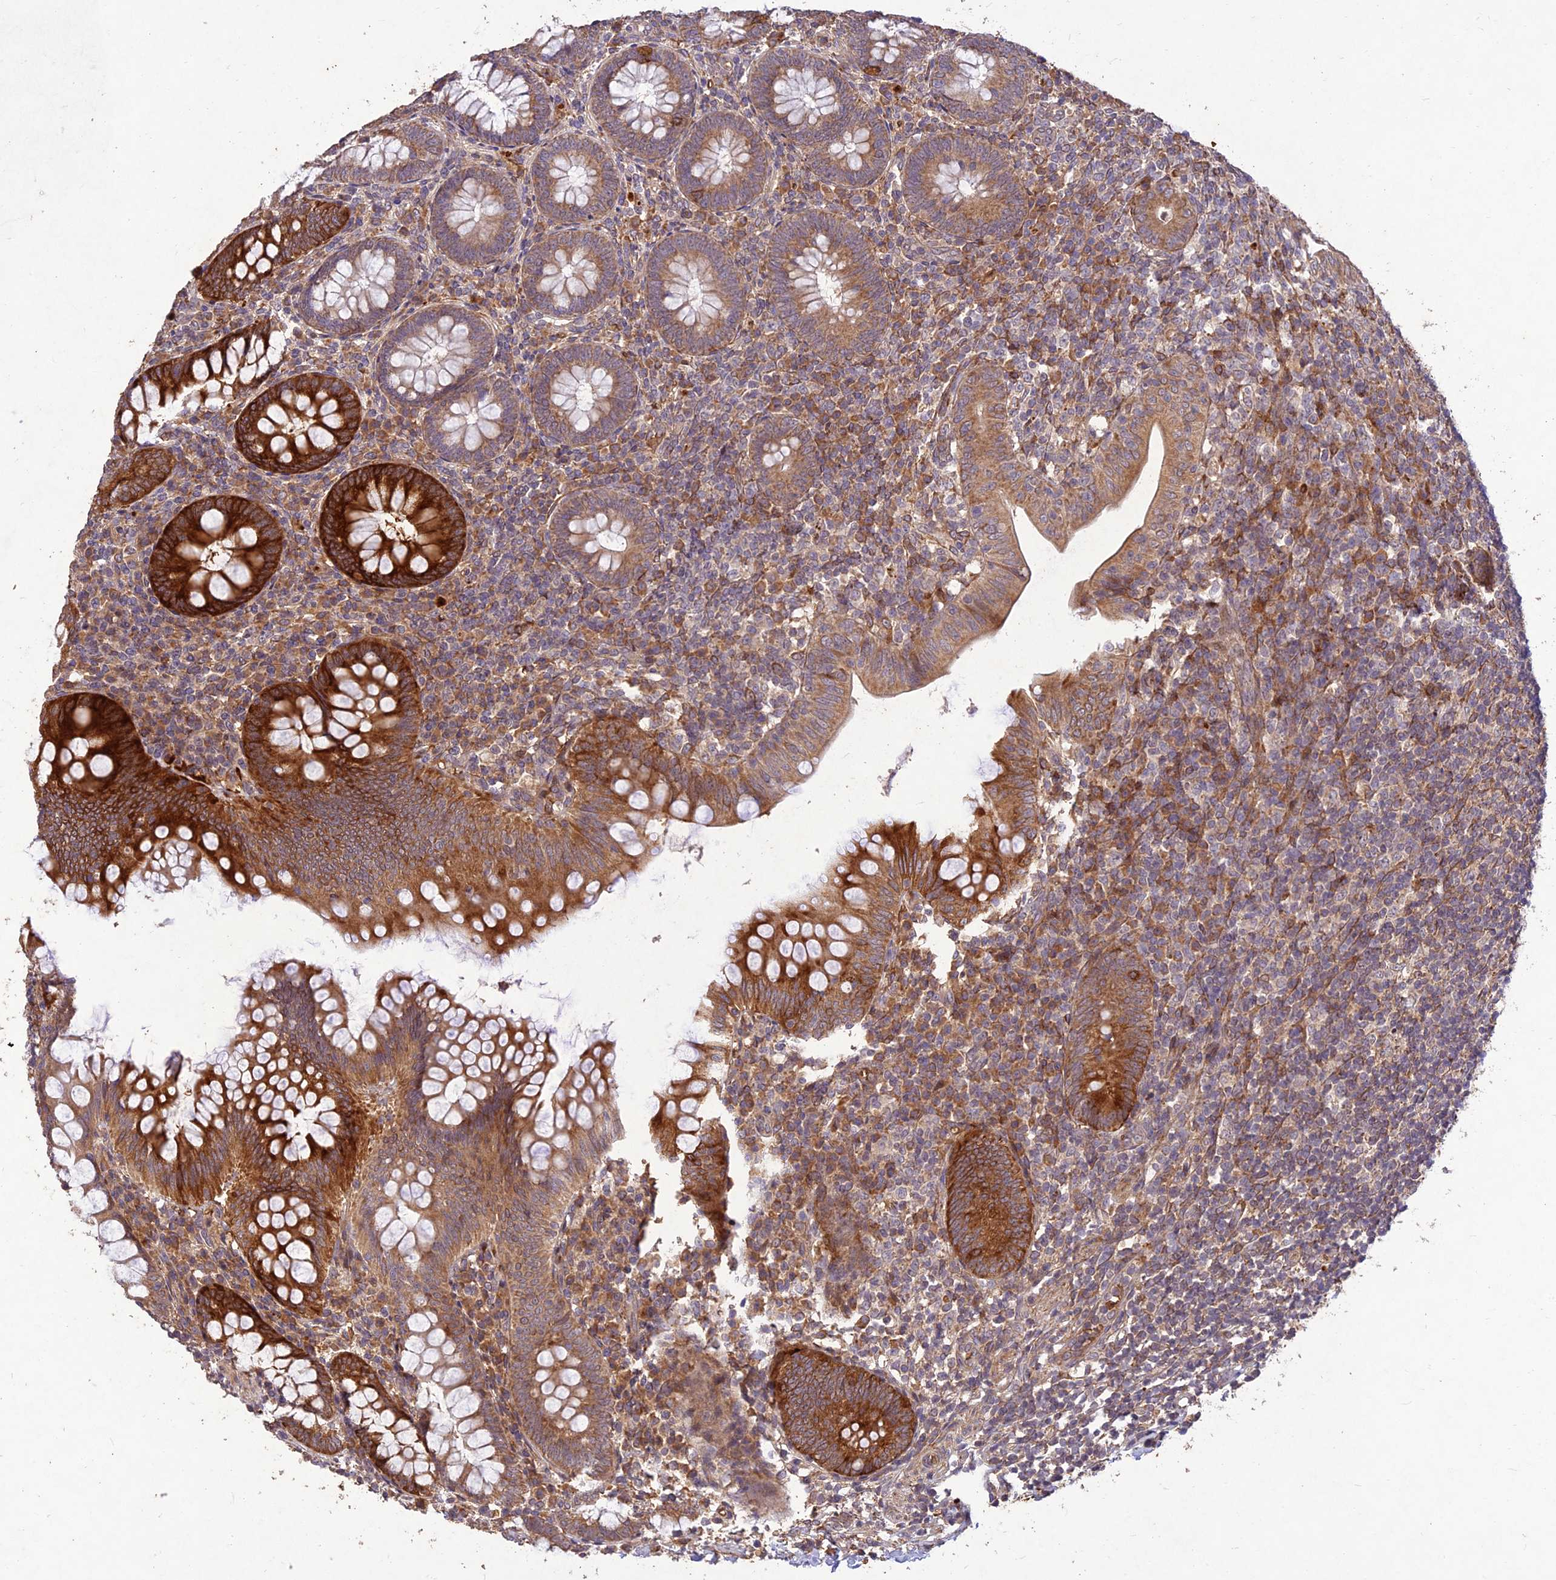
{"staining": {"intensity": "strong", "quantity": "25%-75%", "location": "cytoplasmic/membranous"}, "tissue": "appendix", "cell_type": "Glandular cells", "image_type": "normal", "snomed": [{"axis": "morphology", "description": "Normal tissue, NOS"}, {"axis": "topography", "description": "Appendix"}], "caption": "Unremarkable appendix exhibits strong cytoplasmic/membranous staining in approximately 25%-75% of glandular cells, visualized by immunohistochemistry. (DAB = brown stain, brightfield microscopy at high magnification).", "gene": "PPP1R11", "patient": {"sex": "male", "age": 14}}